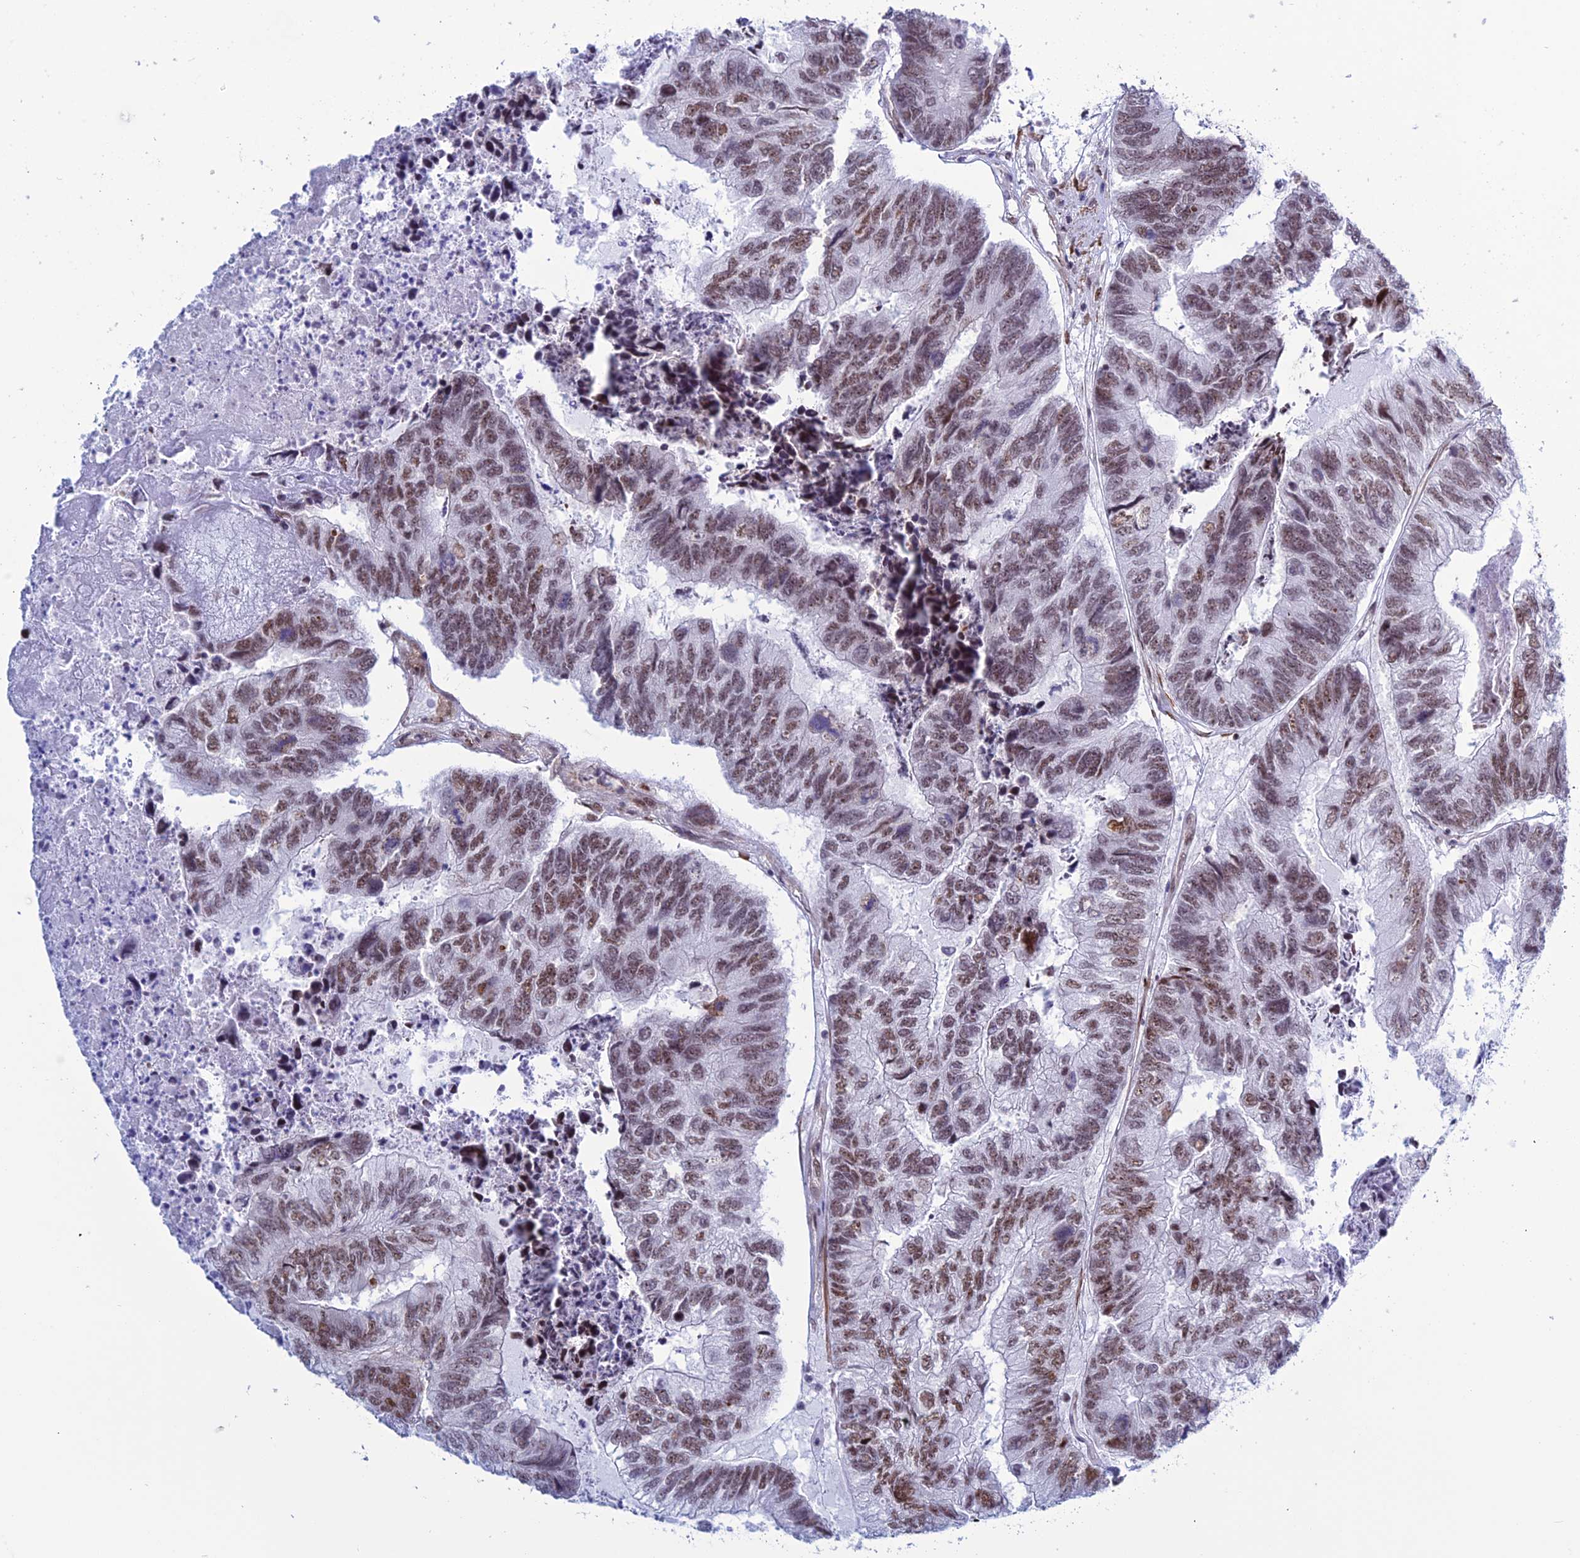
{"staining": {"intensity": "moderate", "quantity": ">75%", "location": "nuclear"}, "tissue": "colorectal cancer", "cell_type": "Tumor cells", "image_type": "cancer", "snomed": [{"axis": "morphology", "description": "Adenocarcinoma, NOS"}, {"axis": "topography", "description": "Colon"}], "caption": "Immunohistochemical staining of colorectal adenocarcinoma reveals medium levels of moderate nuclear protein positivity in about >75% of tumor cells.", "gene": "U2AF1", "patient": {"sex": "female", "age": 67}}